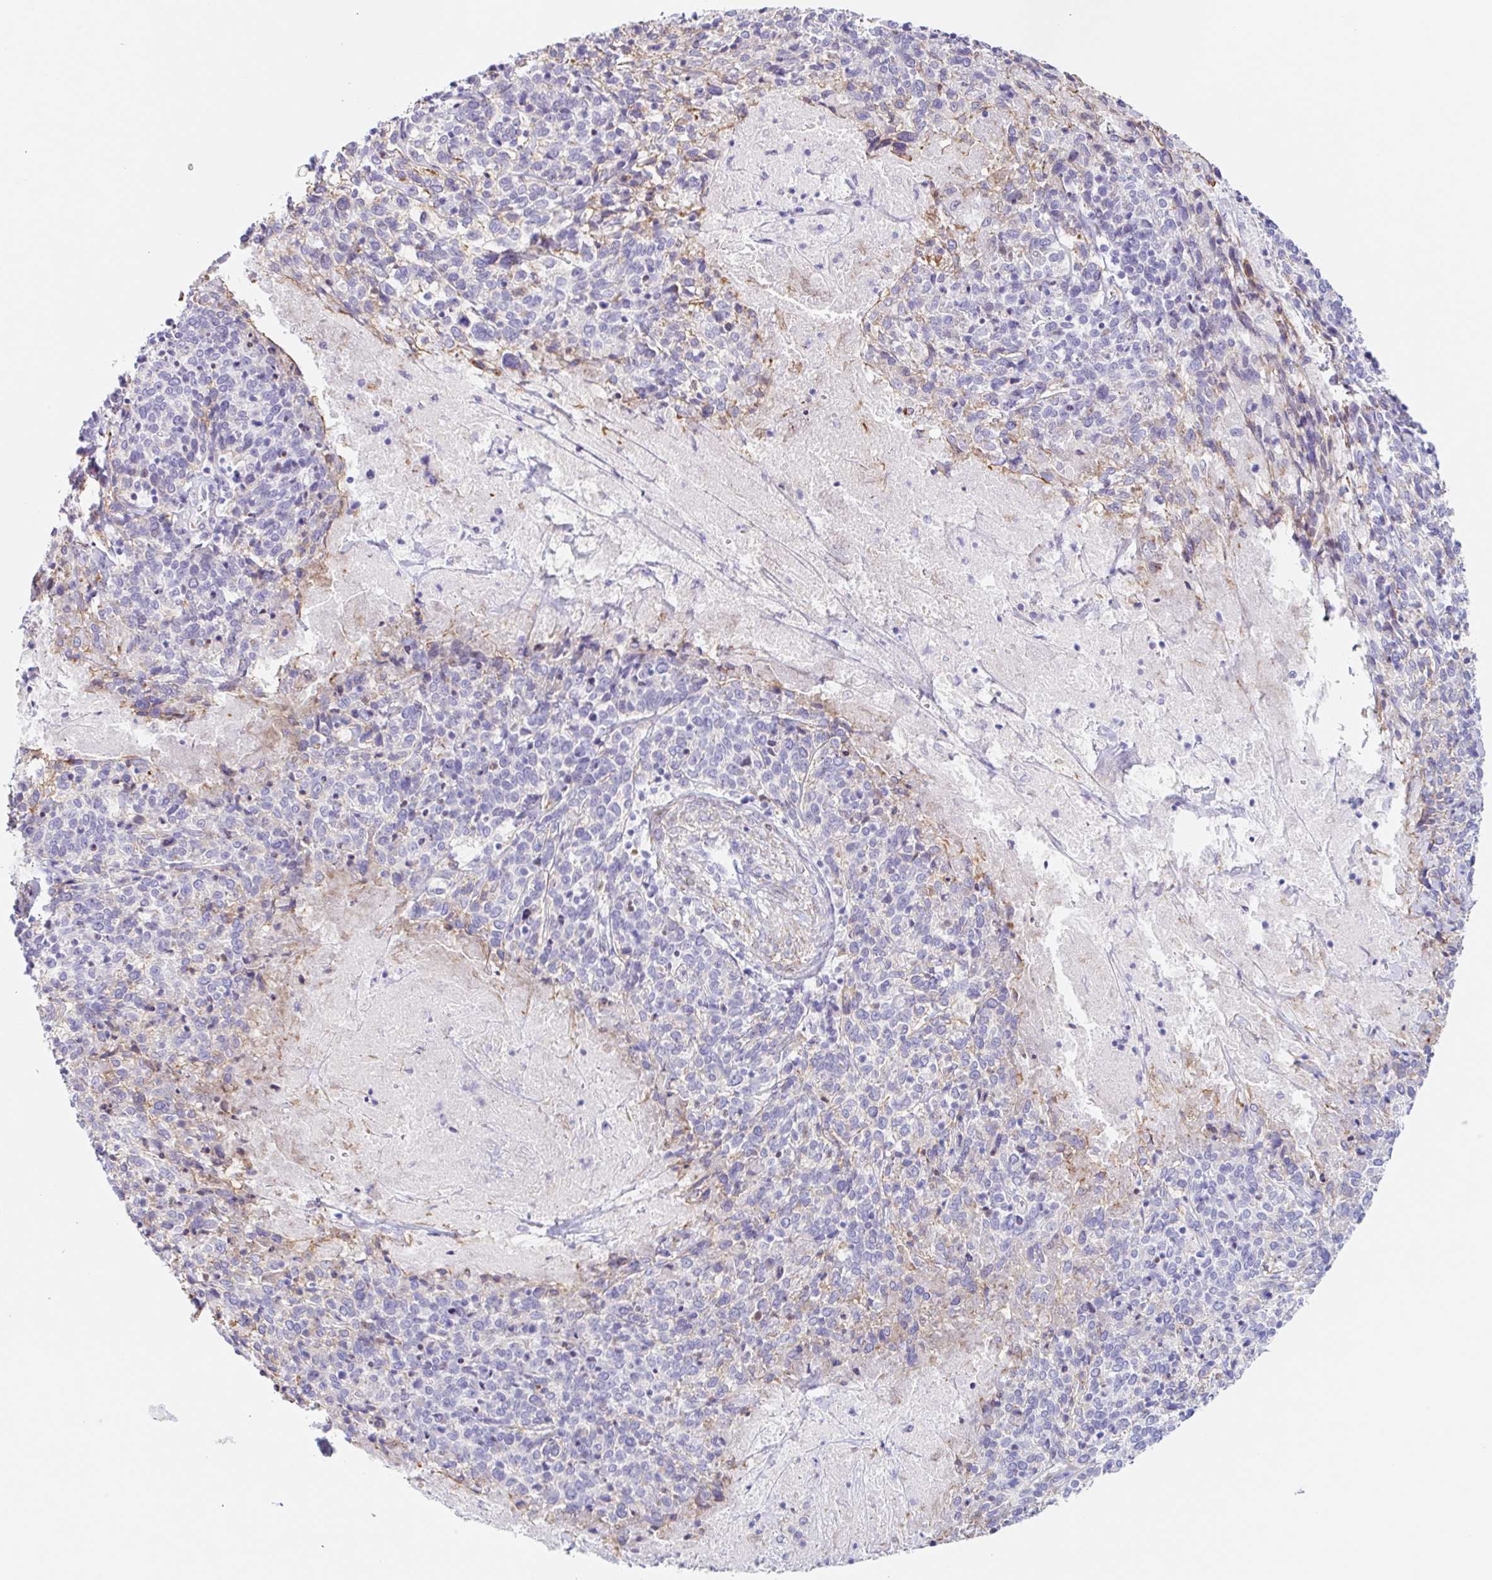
{"staining": {"intensity": "negative", "quantity": "none", "location": "none"}, "tissue": "cervical cancer", "cell_type": "Tumor cells", "image_type": "cancer", "snomed": [{"axis": "morphology", "description": "Squamous cell carcinoma, NOS"}, {"axis": "topography", "description": "Cervix"}], "caption": "Cervical squamous cell carcinoma was stained to show a protein in brown. There is no significant staining in tumor cells.", "gene": "DCAF17", "patient": {"sex": "female", "age": 46}}